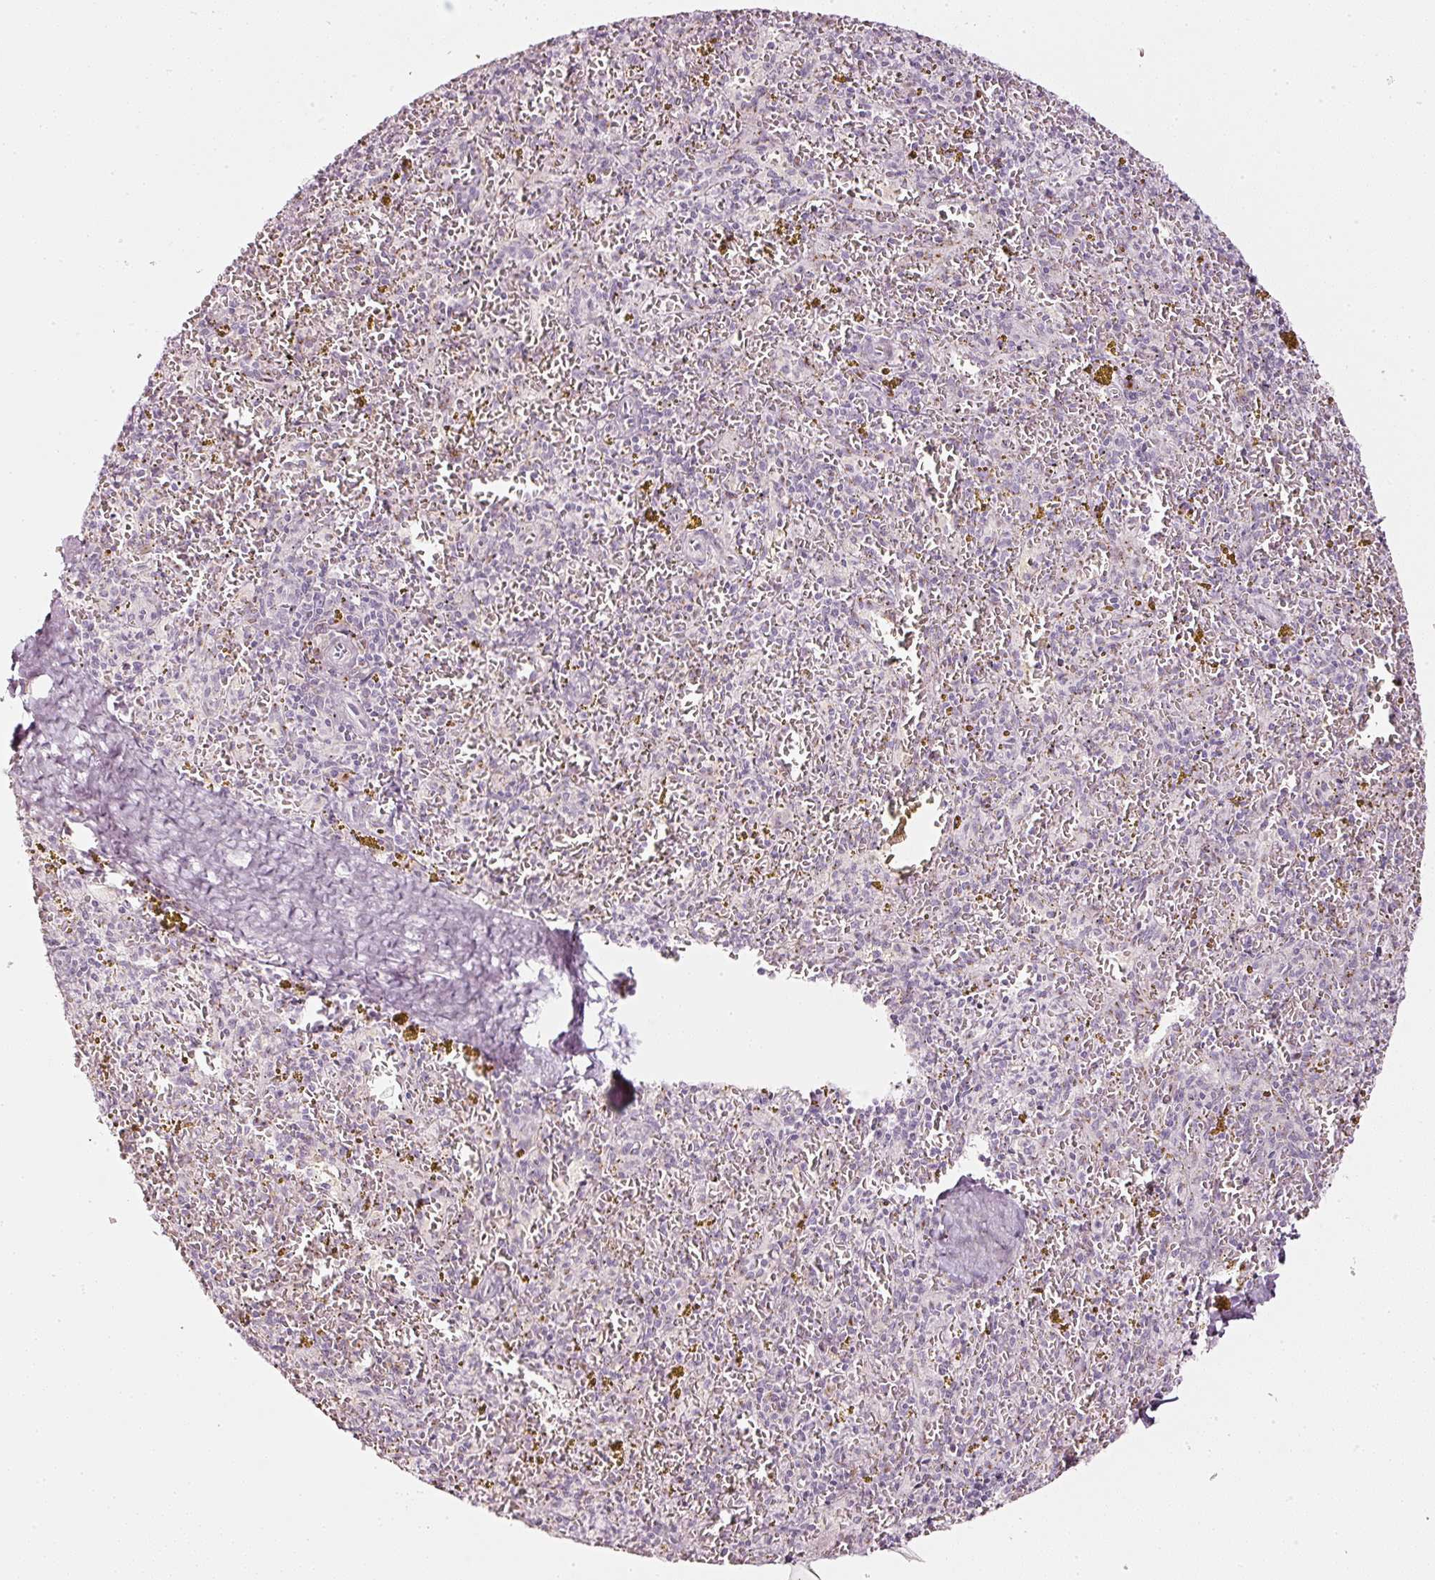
{"staining": {"intensity": "negative", "quantity": "none", "location": "none"}, "tissue": "spleen", "cell_type": "Cells in red pulp", "image_type": "normal", "snomed": [{"axis": "morphology", "description": "Normal tissue, NOS"}, {"axis": "topography", "description": "Spleen"}], "caption": "Cells in red pulp show no significant protein positivity in benign spleen. (Stains: DAB immunohistochemistry with hematoxylin counter stain, Microscopy: brightfield microscopy at high magnification).", "gene": "SDF4", "patient": {"sex": "male", "age": 57}}